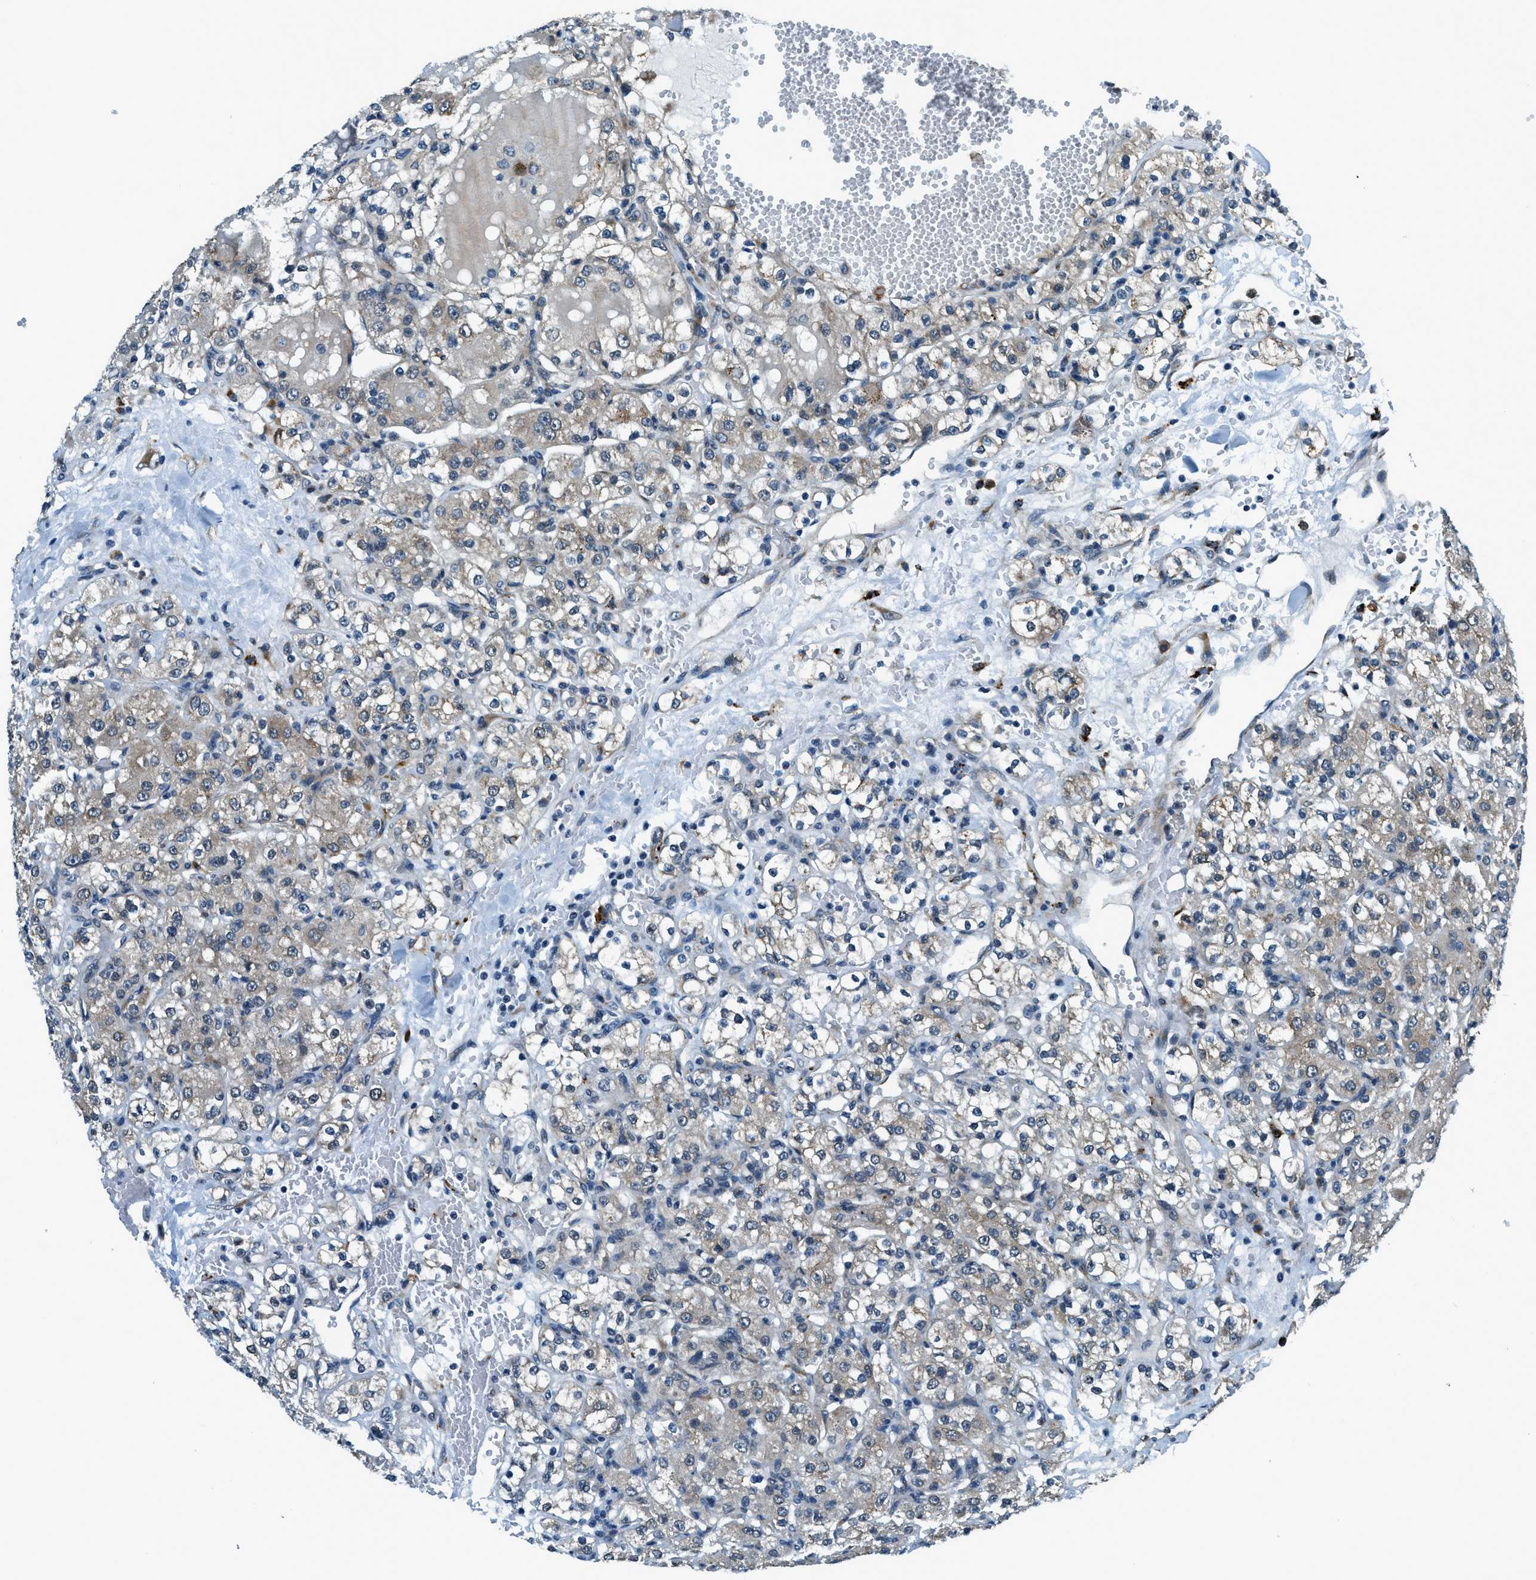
{"staining": {"intensity": "weak", "quantity": "<25%", "location": "cytoplasmic/membranous"}, "tissue": "renal cancer", "cell_type": "Tumor cells", "image_type": "cancer", "snomed": [{"axis": "morphology", "description": "Normal tissue, NOS"}, {"axis": "morphology", "description": "Adenocarcinoma, NOS"}, {"axis": "topography", "description": "Kidney"}], "caption": "Tumor cells are negative for brown protein staining in renal cancer (adenocarcinoma).", "gene": "GINM1", "patient": {"sex": "male", "age": 61}}